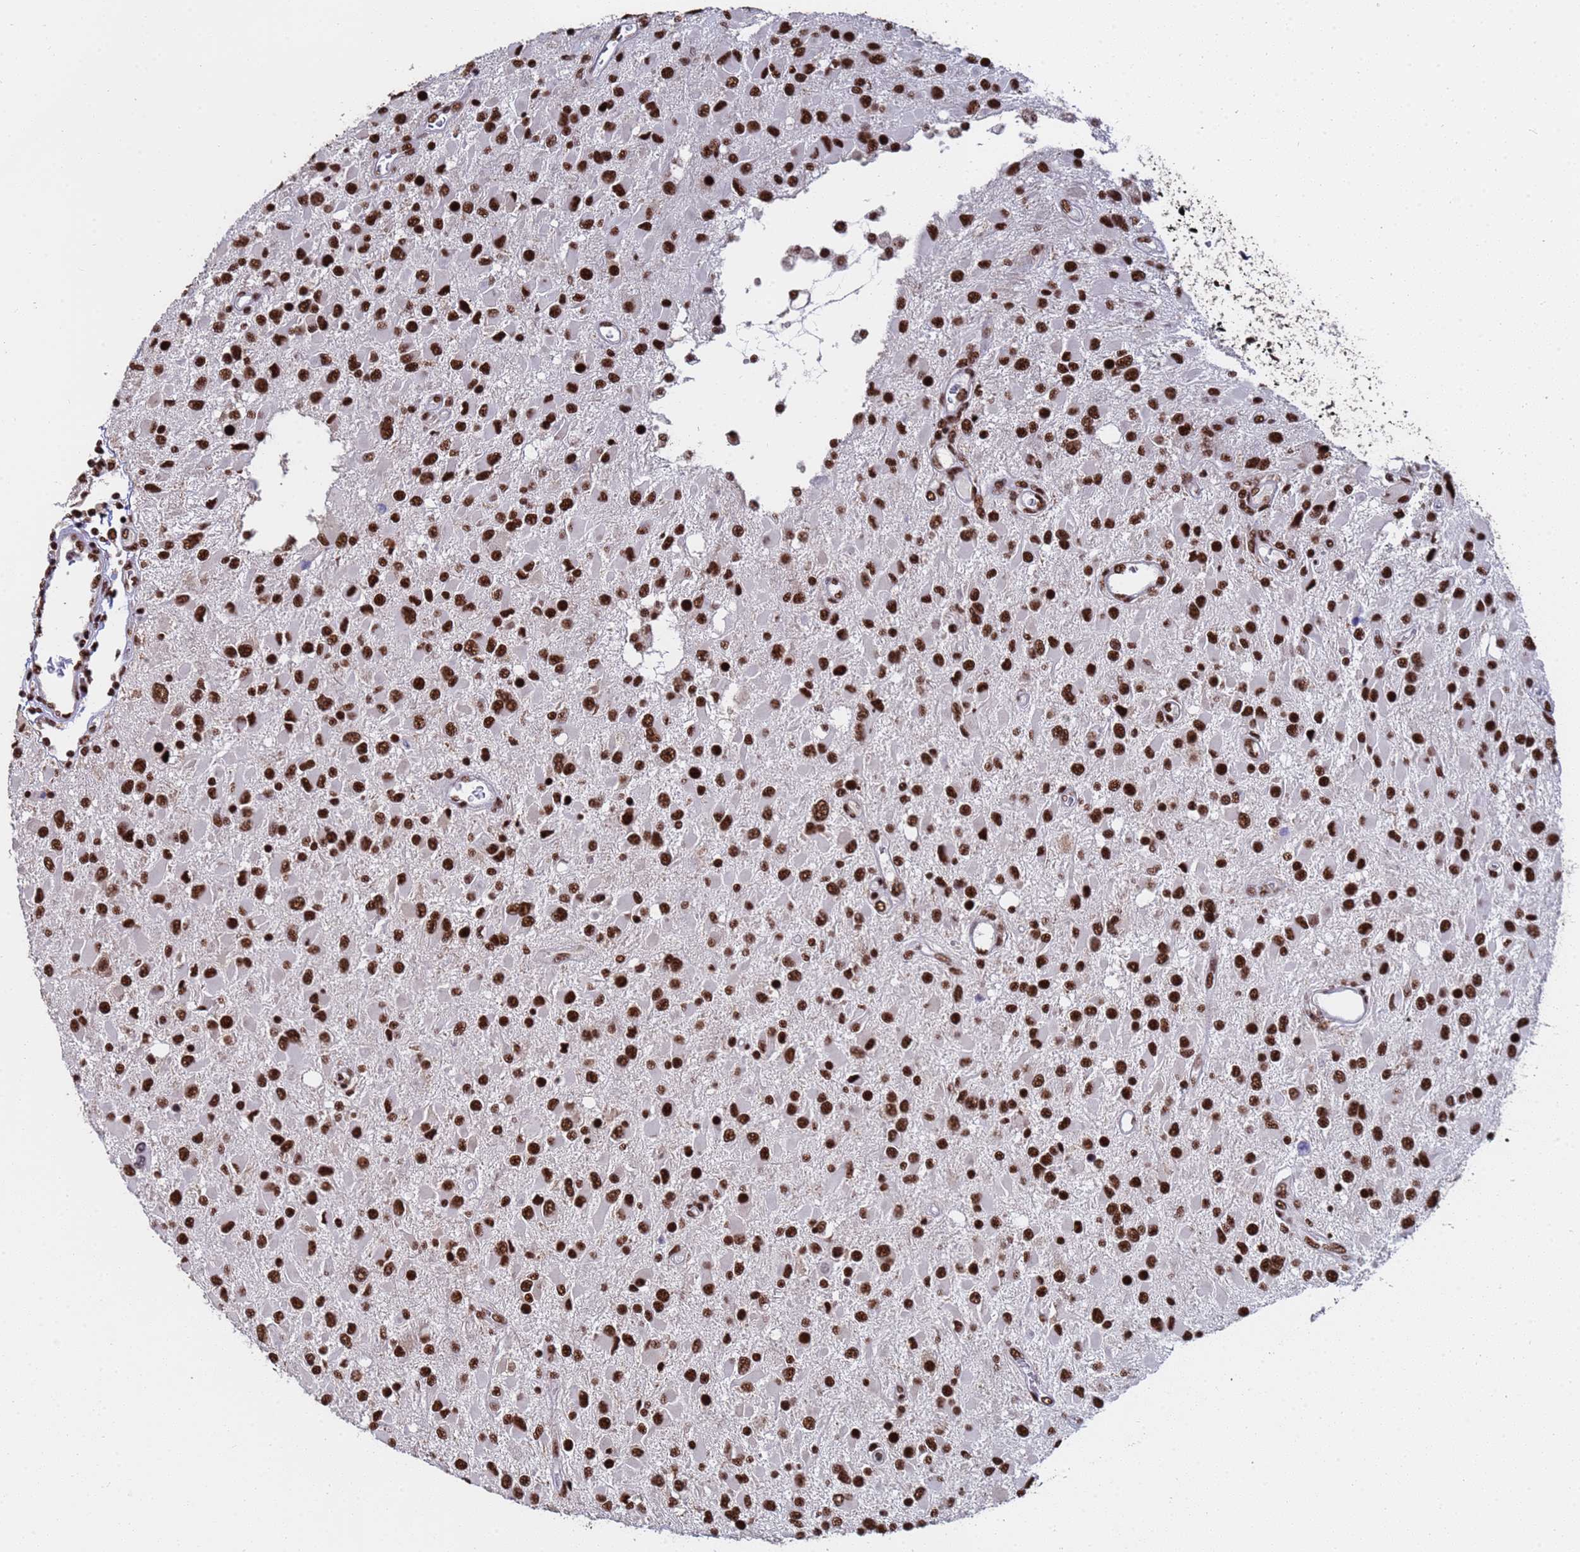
{"staining": {"intensity": "strong", "quantity": ">75%", "location": "nuclear"}, "tissue": "glioma", "cell_type": "Tumor cells", "image_type": "cancer", "snomed": [{"axis": "morphology", "description": "Glioma, malignant, High grade"}, {"axis": "topography", "description": "Brain"}], "caption": "Protein analysis of glioma tissue demonstrates strong nuclear expression in about >75% of tumor cells. The staining was performed using DAB (3,3'-diaminobenzidine) to visualize the protein expression in brown, while the nuclei were stained in blue with hematoxylin (Magnification: 20x).", "gene": "SF3B2", "patient": {"sex": "male", "age": 53}}